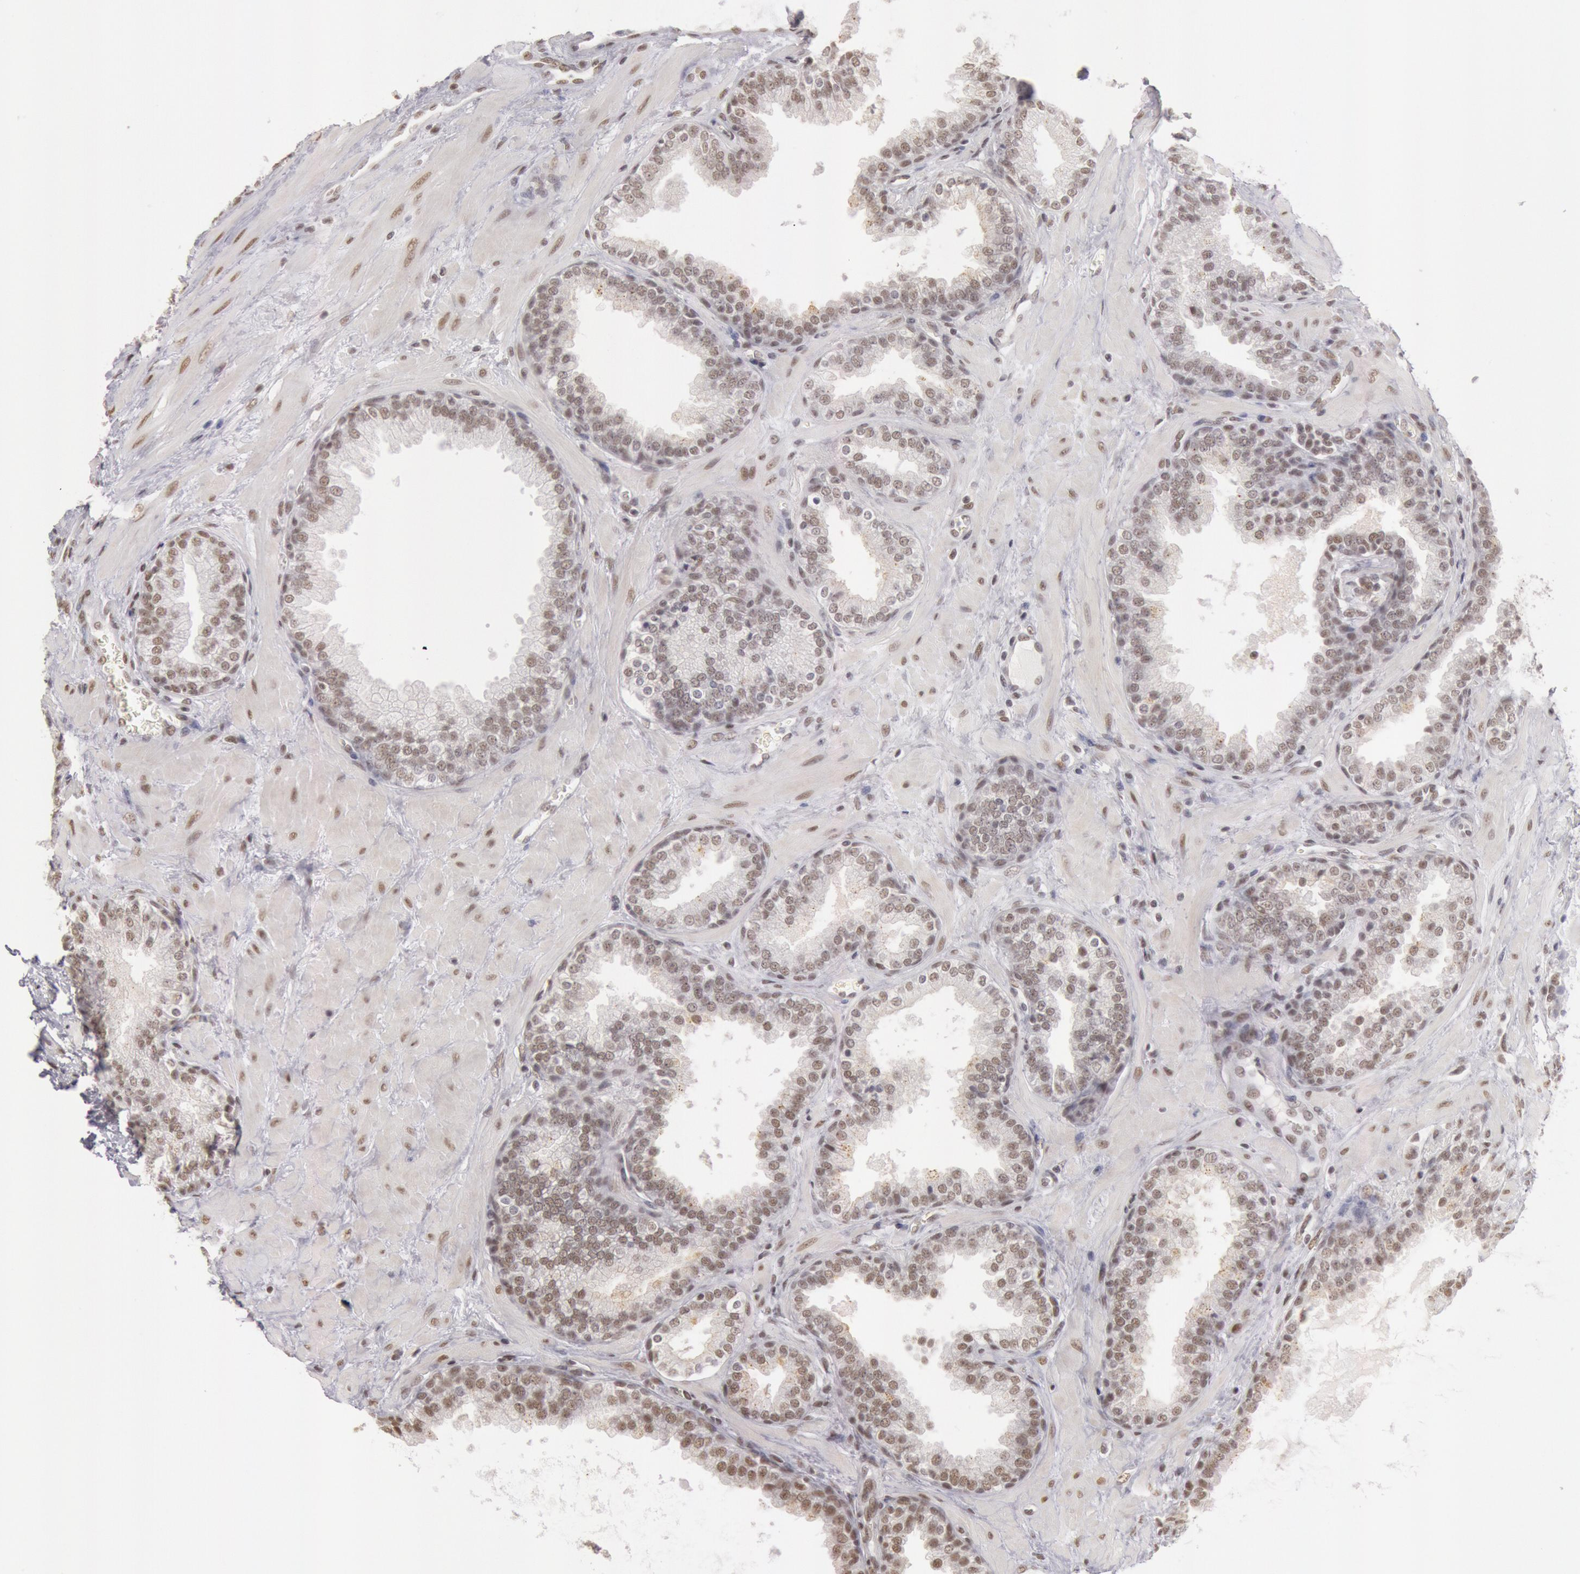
{"staining": {"intensity": "weak", "quantity": ">75%", "location": "nuclear"}, "tissue": "prostate", "cell_type": "Glandular cells", "image_type": "normal", "snomed": [{"axis": "morphology", "description": "Normal tissue, NOS"}, {"axis": "topography", "description": "Prostate"}], "caption": "Human prostate stained with a brown dye shows weak nuclear positive expression in about >75% of glandular cells.", "gene": "ESS2", "patient": {"sex": "male", "age": 51}}